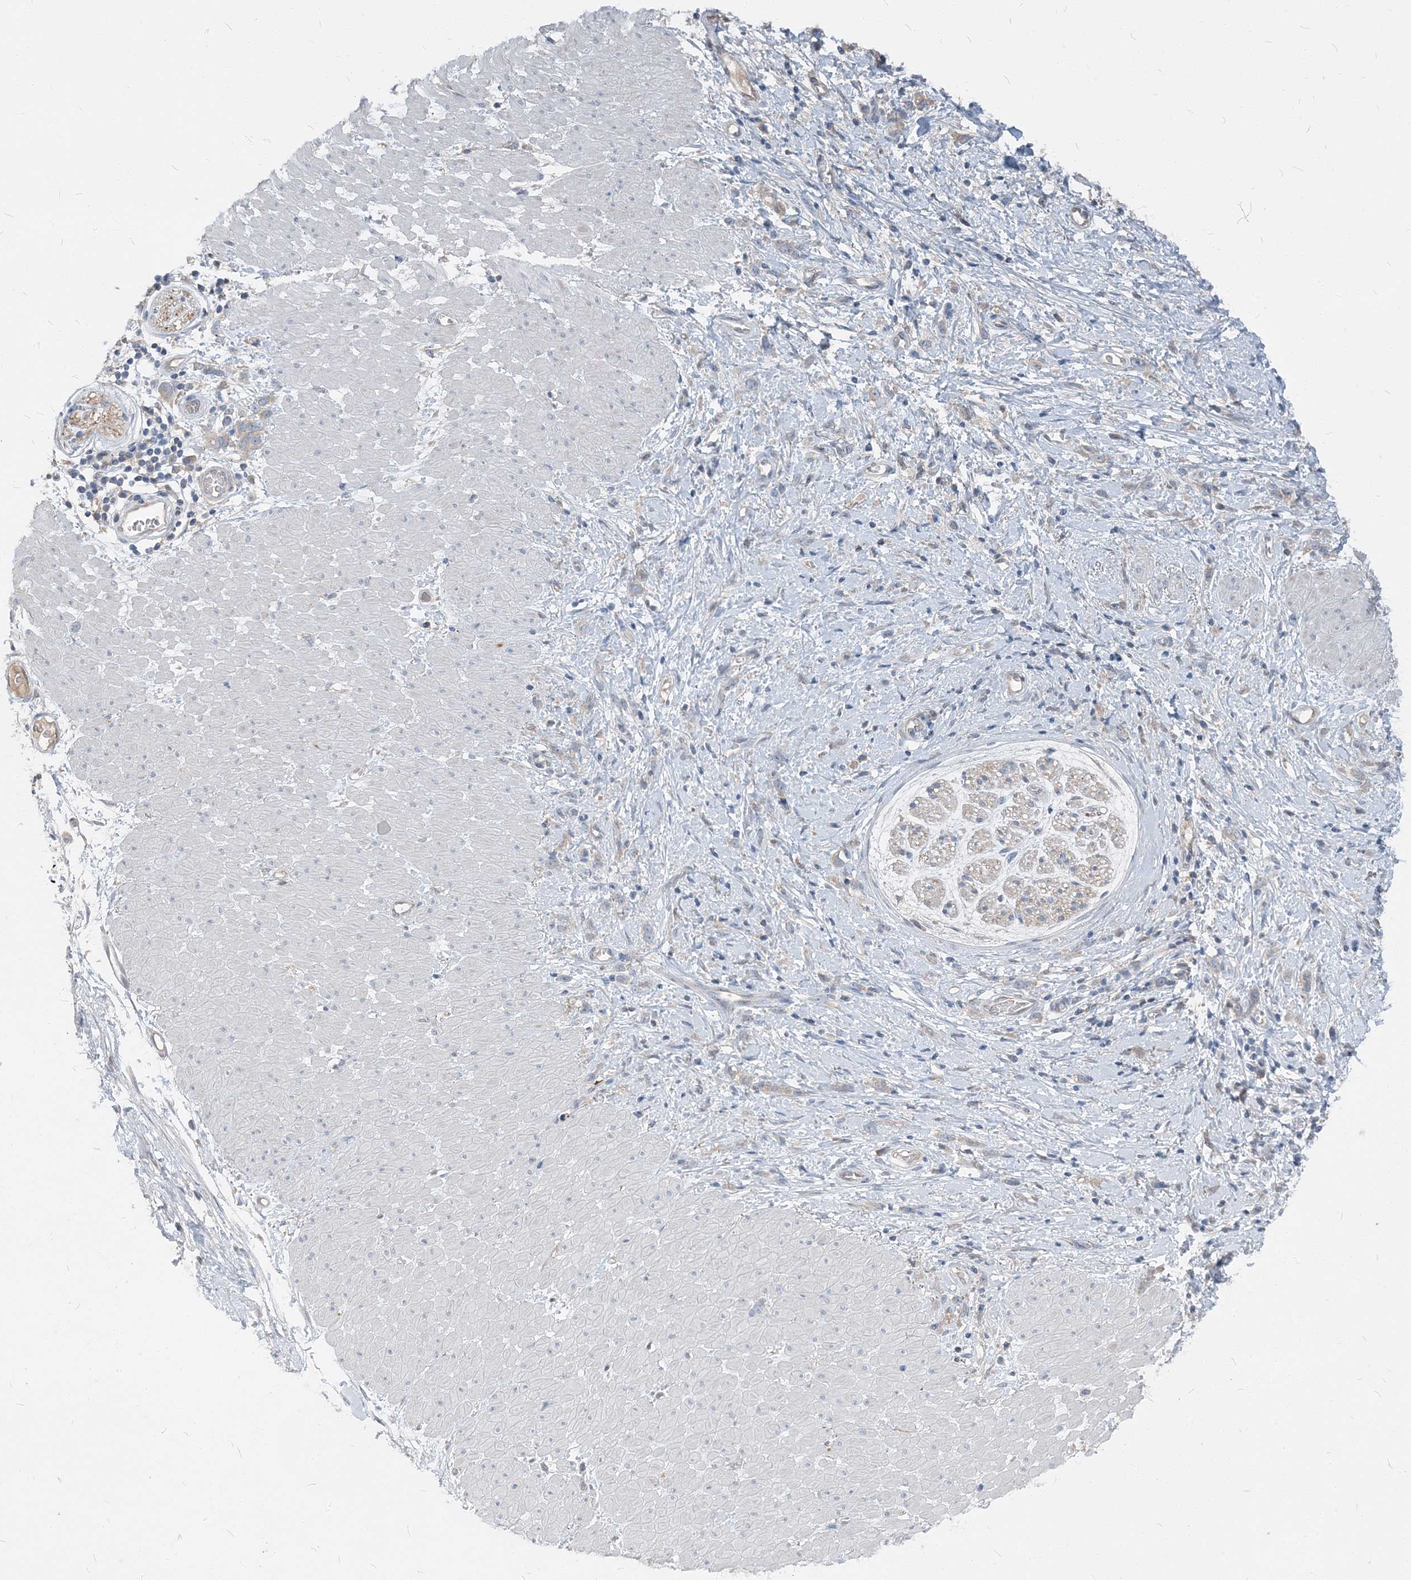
{"staining": {"intensity": "negative", "quantity": "none", "location": "none"}, "tissue": "stomach cancer", "cell_type": "Tumor cells", "image_type": "cancer", "snomed": [{"axis": "morphology", "description": "Adenocarcinoma, NOS"}, {"axis": "topography", "description": "Stomach"}], "caption": "The immunohistochemistry (IHC) image has no significant positivity in tumor cells of stomach adenocarcinoma tissue.", "gene": "NCOA7", "patient": {"sex": "female", "age": 76}}